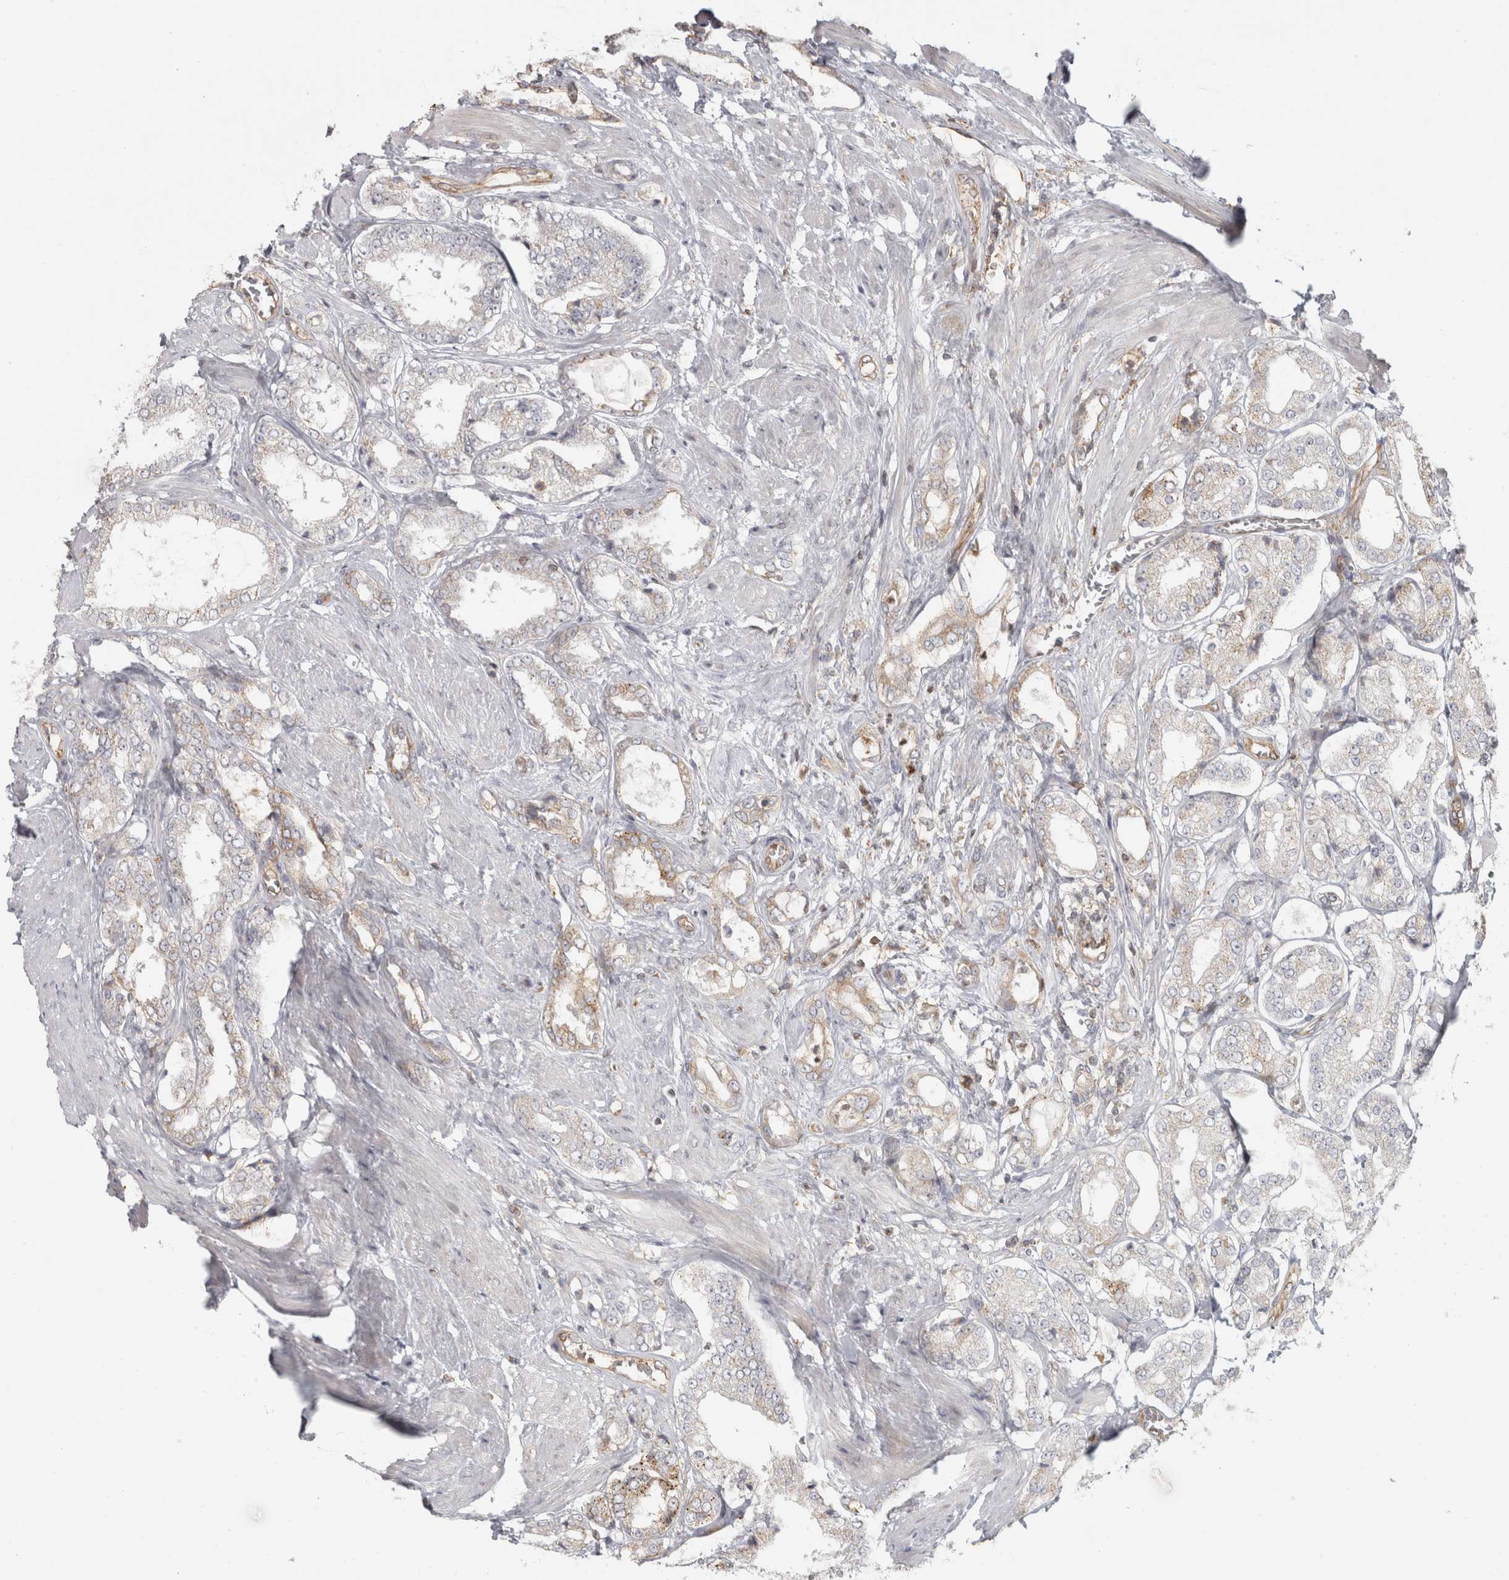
{"staining": {"intensity": "weak", "quantity": "<25%", "location": "cytoplasmic/membranous"}, "tissue": "prostate cancer", "cell_type": "Tumor cells", "image_type": "cancer", "snomed": [{"axis": "morphology", "description": "Adenocarcinoma, Low grade"}, {"axis": "topography", "description": "Prostate"}], "caption": "Immunohistochemical staining of human prostate cancer (low-grade adenocarcinoma) exhibits no significant staining in tumor cells.", "gene": "HLA-E", "patient": {"sex": "male", "age": 62}}